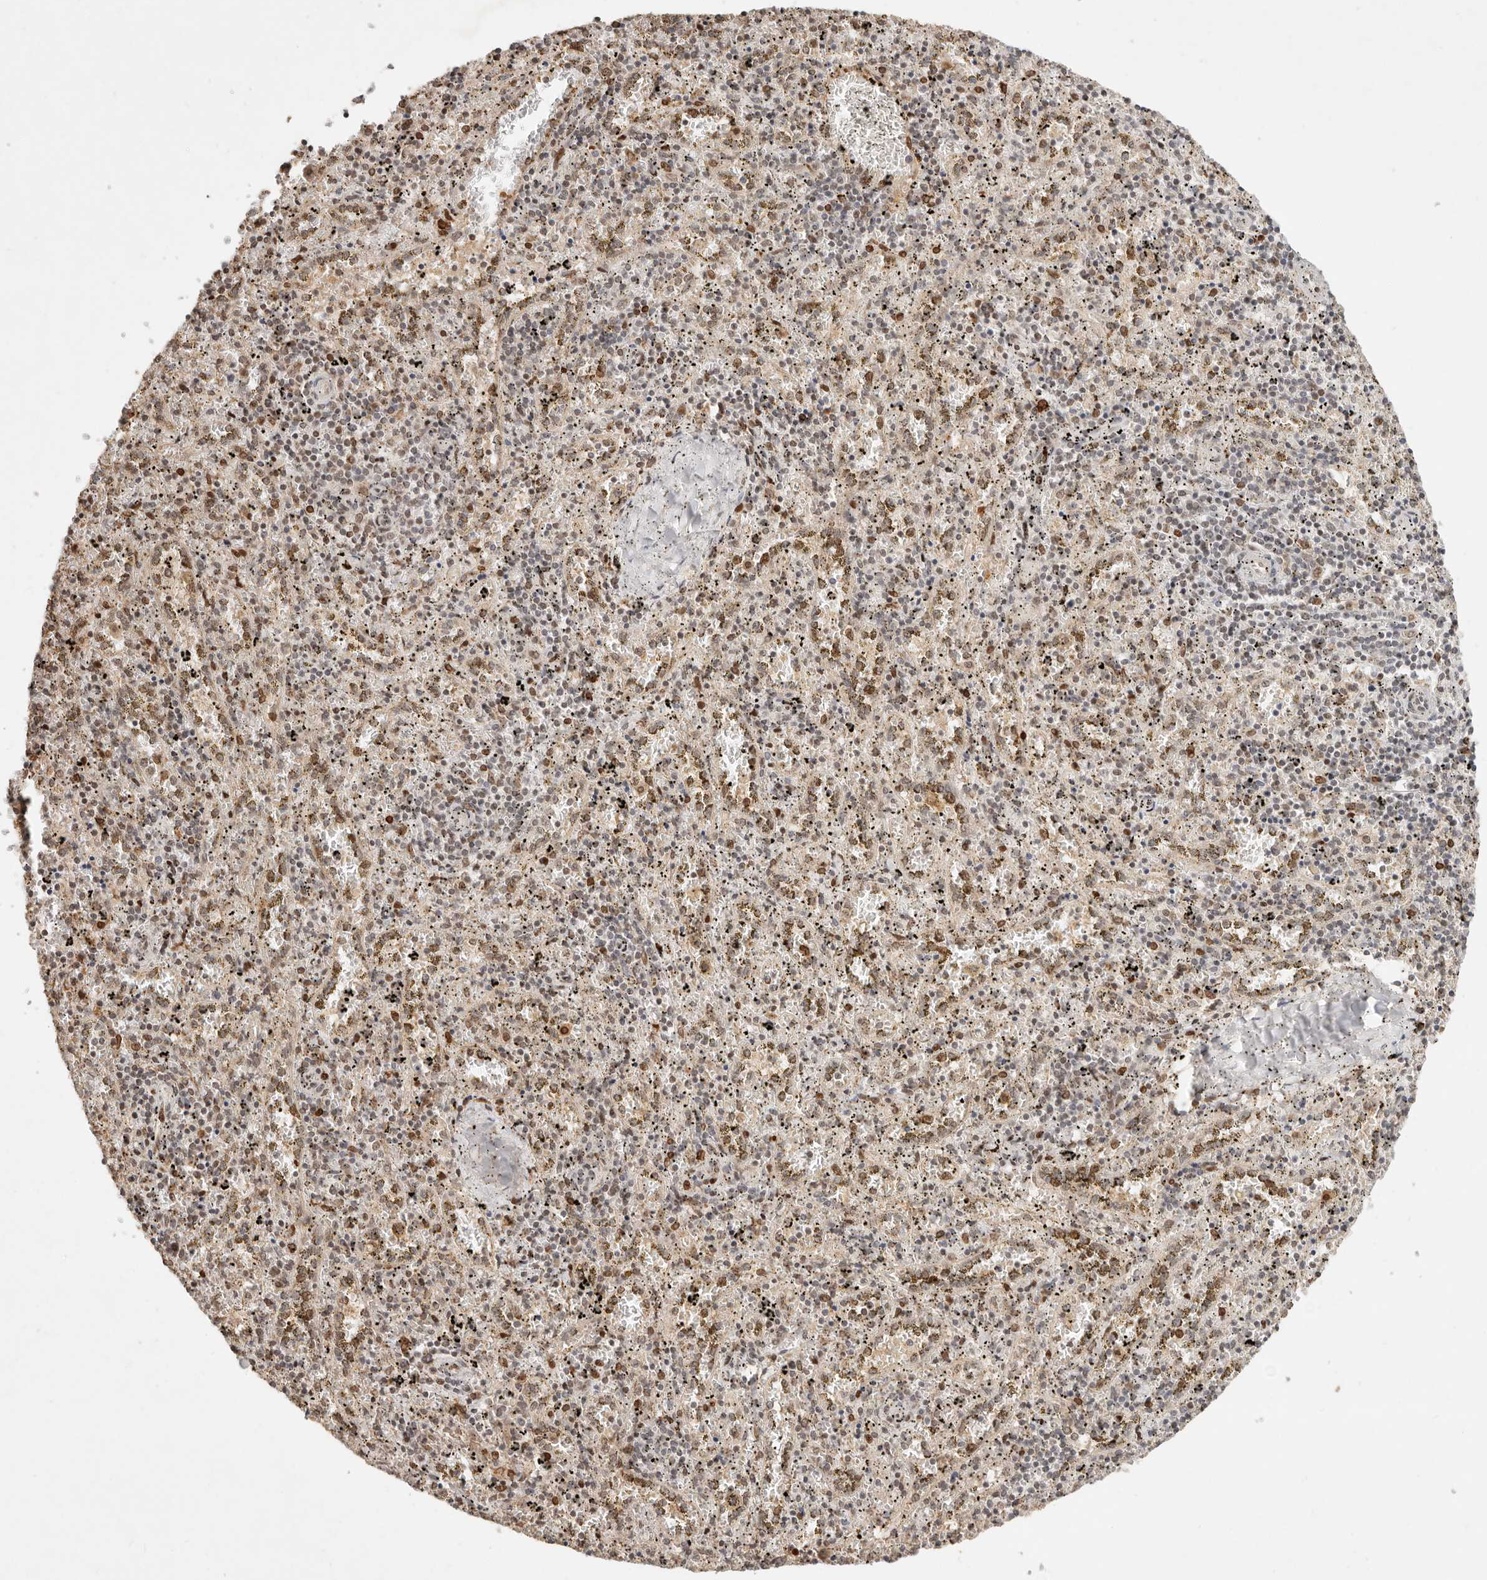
{"staining": {"intensity": "moderate", "quantity": "<25%", "location": "cytoplasmic/membranous,nuclear"}, "tissue": "spleen", "cell_type": "Cells in red pulp", "image_type": "normal", "snomed": [{"axis": "morphology", "description": "Normal tissue, NOS"}, {"axis": "topography", "description": "Spleen"}], "caption": "Protein staining displays moderate cytoplasmic/membranous,nuclear staining in about <25% of cells in red pulp in unremarkable spleen.", "gene": "NPAS2", "patient": {"sex": "male", "age": 11}}